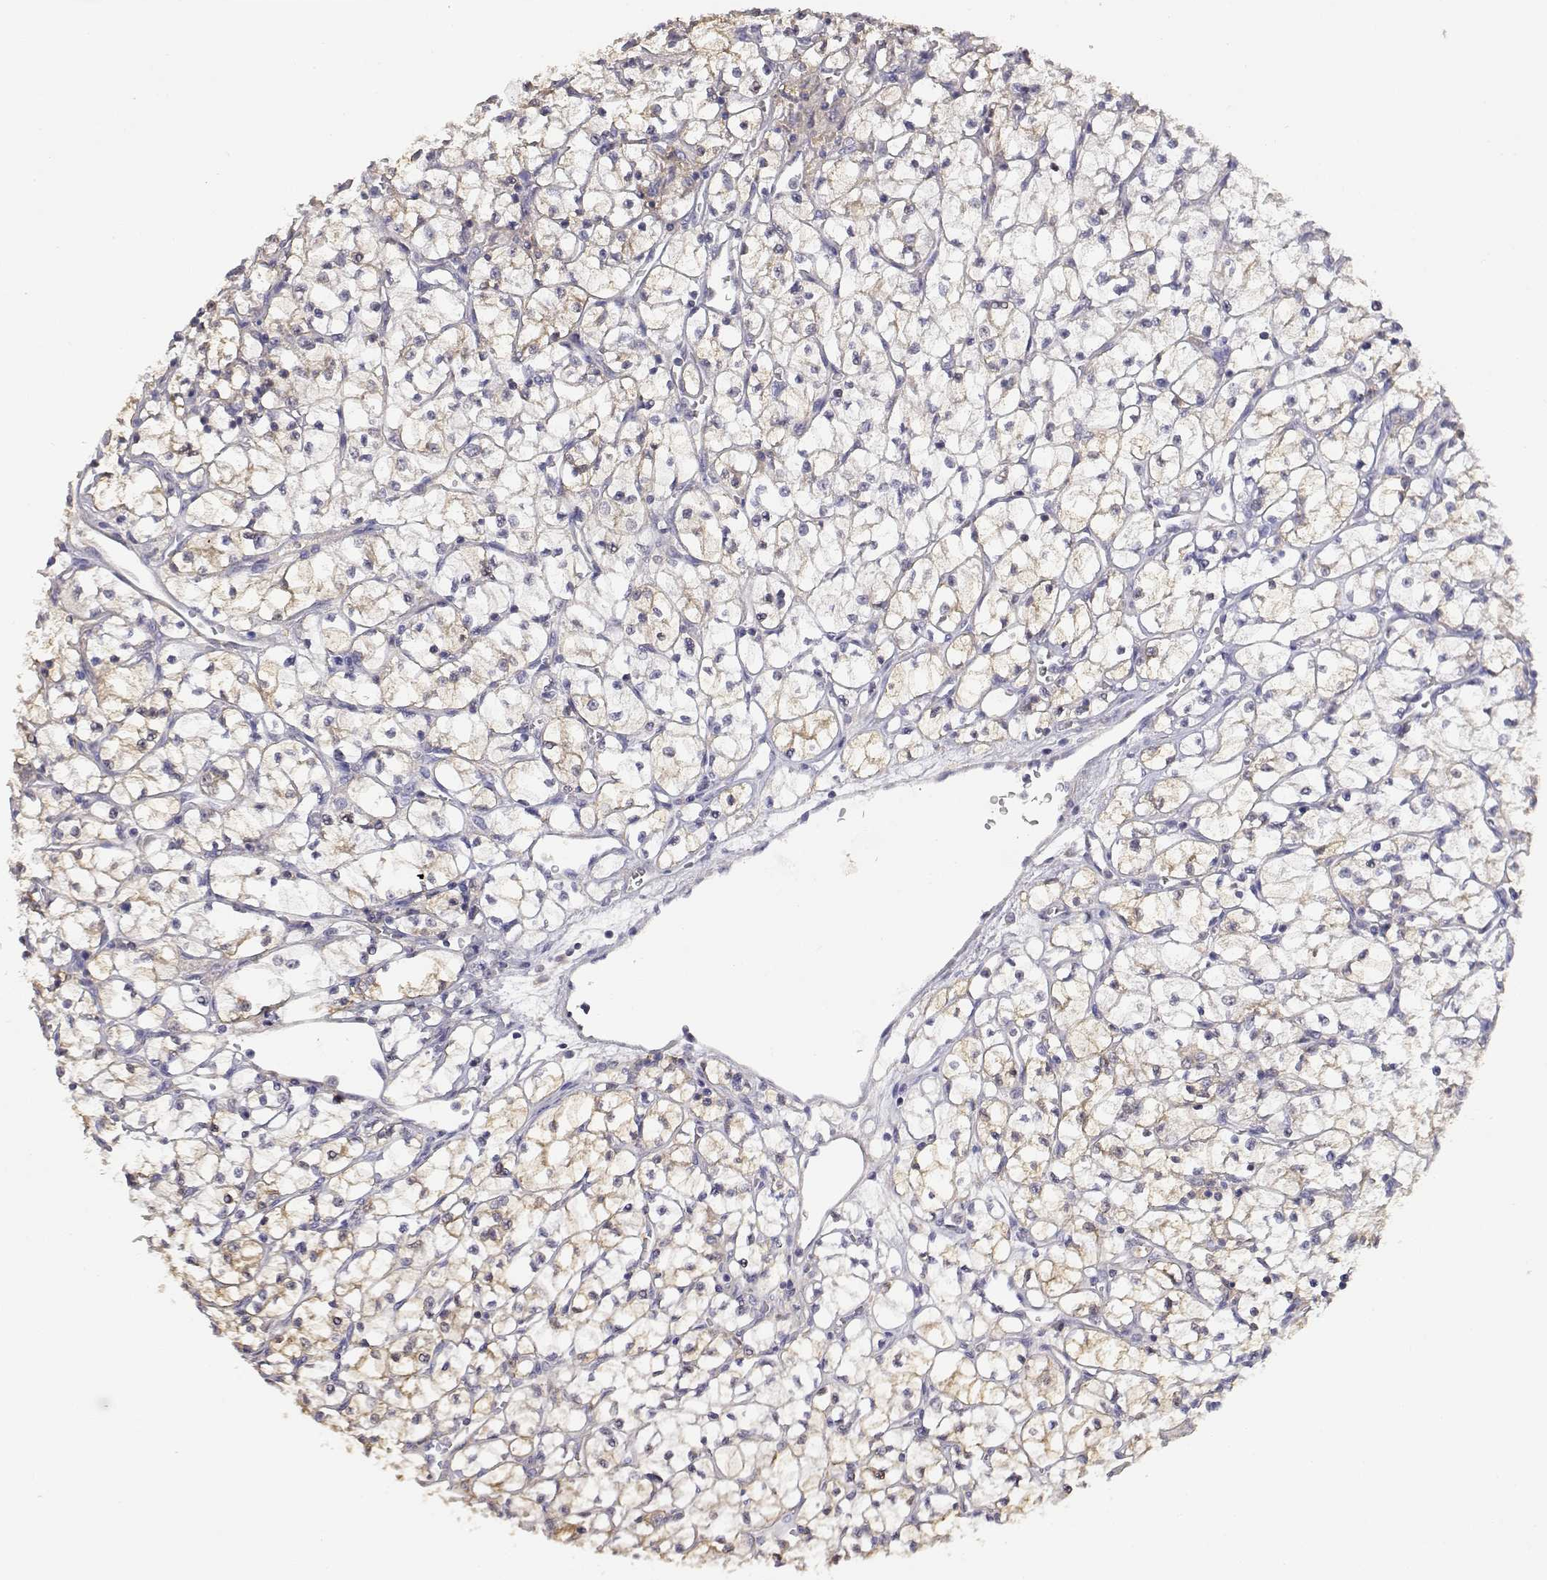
{"staining": {"intensity": "weak", "quantity": "<25%", "location": "cytoplasmic/membranous"}, "tissue": "renal cancer", "cell_type": "Tumor cells", "image_type": "cancer", "snomed": [{"axis": "morphology", "description": "Adenocarcinoma, NOS"}, {"axis": "topography", "description": "Kidney"}], "caption": "Tumor cells are negative for protein expression in human renal cancer (adenocarcinoma).", "gene": "ADA", "patient": {"sex": "female", "age": 64}}